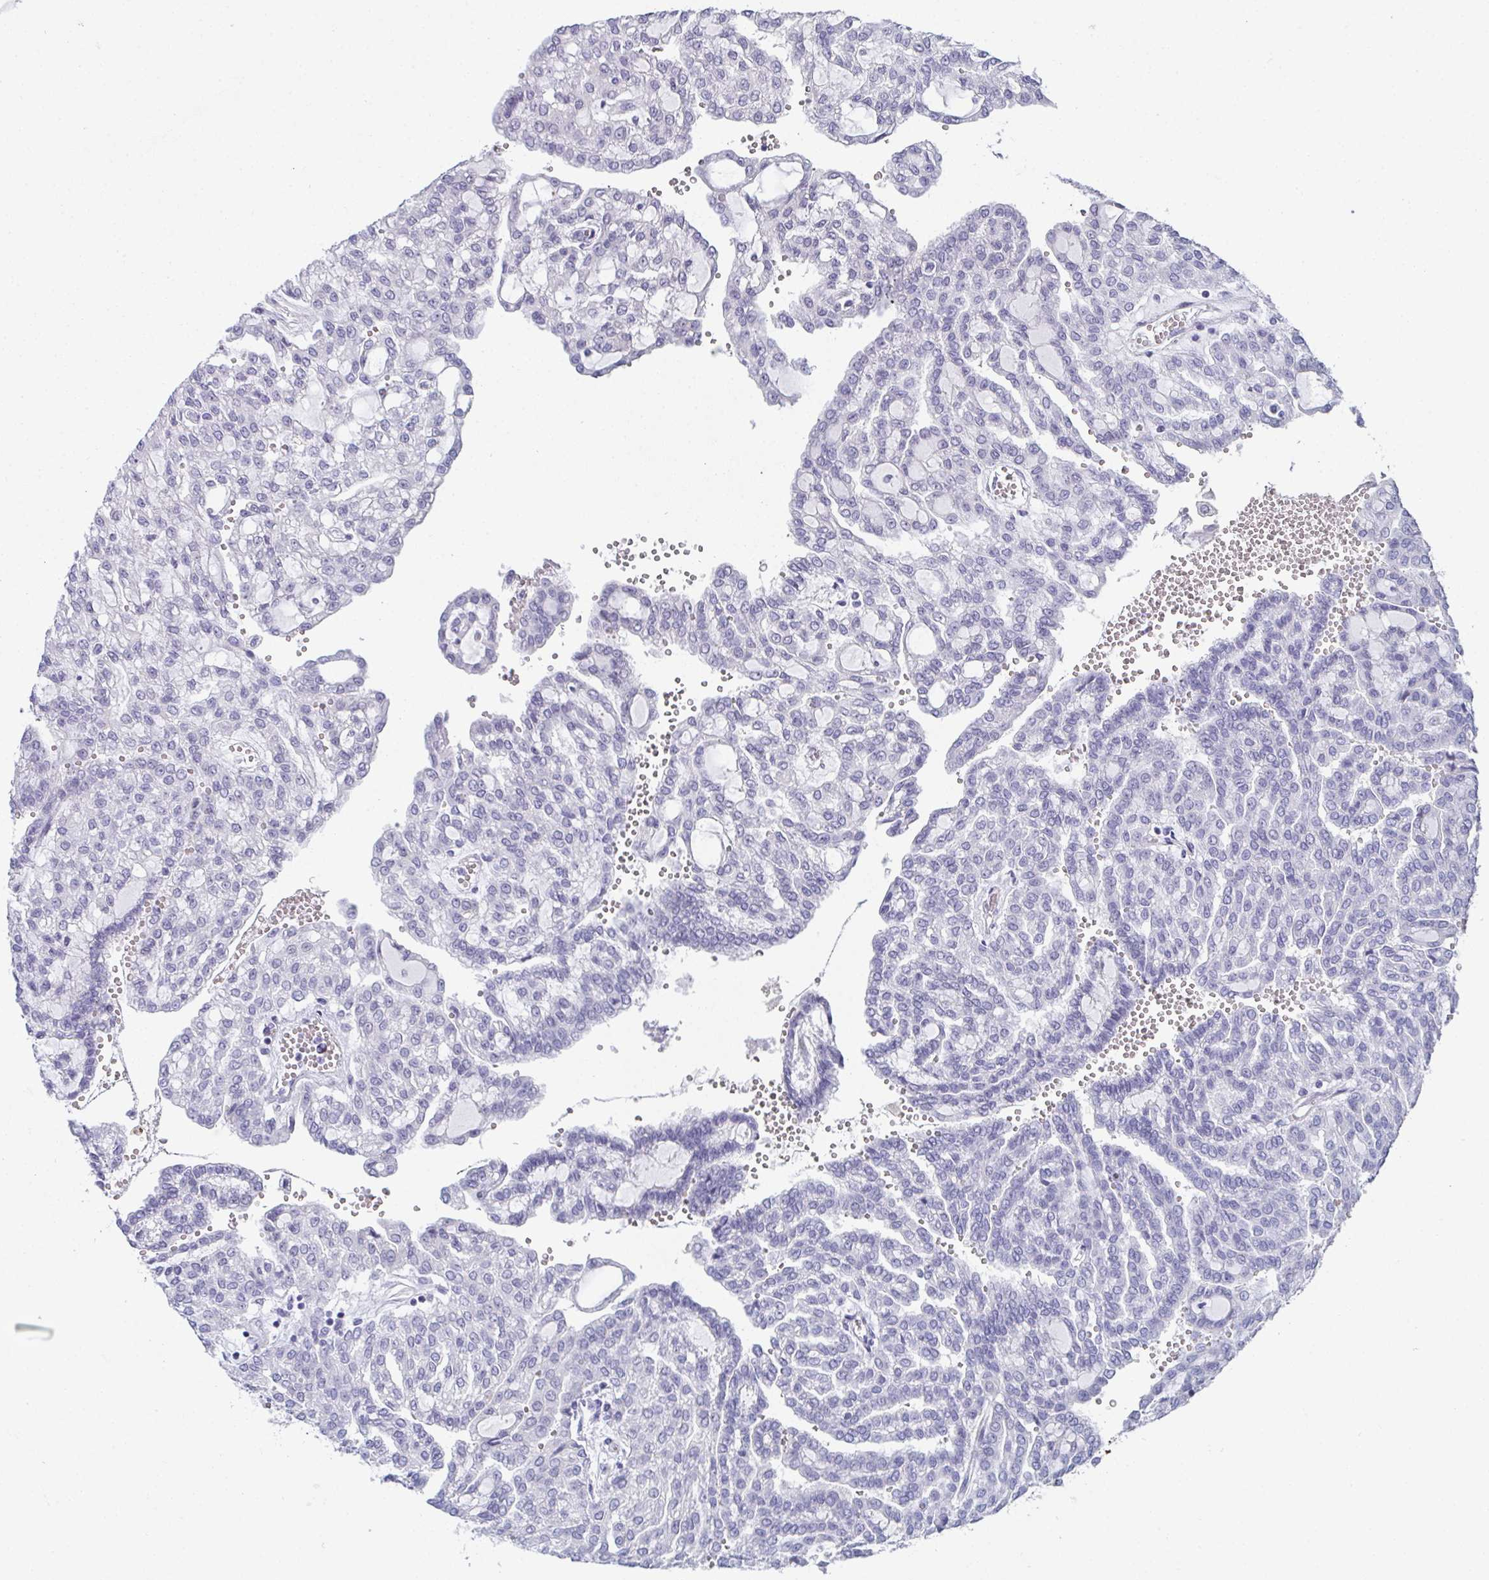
{"staining": {"intensity": "negative", "quantity": "none", "location": "none"}, "tissue": "renal cancer", "cell_type": "Tumor cells", "image_type": "cancer", "snomed": [{"axis": "morphology", "description": "Adenocarcinoma, NOS"}, {"axis": "topography", "description": "Kidney"}], "caption": "DAB immunohistochemical staining of human renal adenocarcinoma shows no significant positivity in tumor cells. (DAB (3,3'-diaminobenzidine) IHC visualized using brightfield microscopy, high magnification).", "gene": "SLC36A2", "patient": {"sex": "male", "age": 63}}